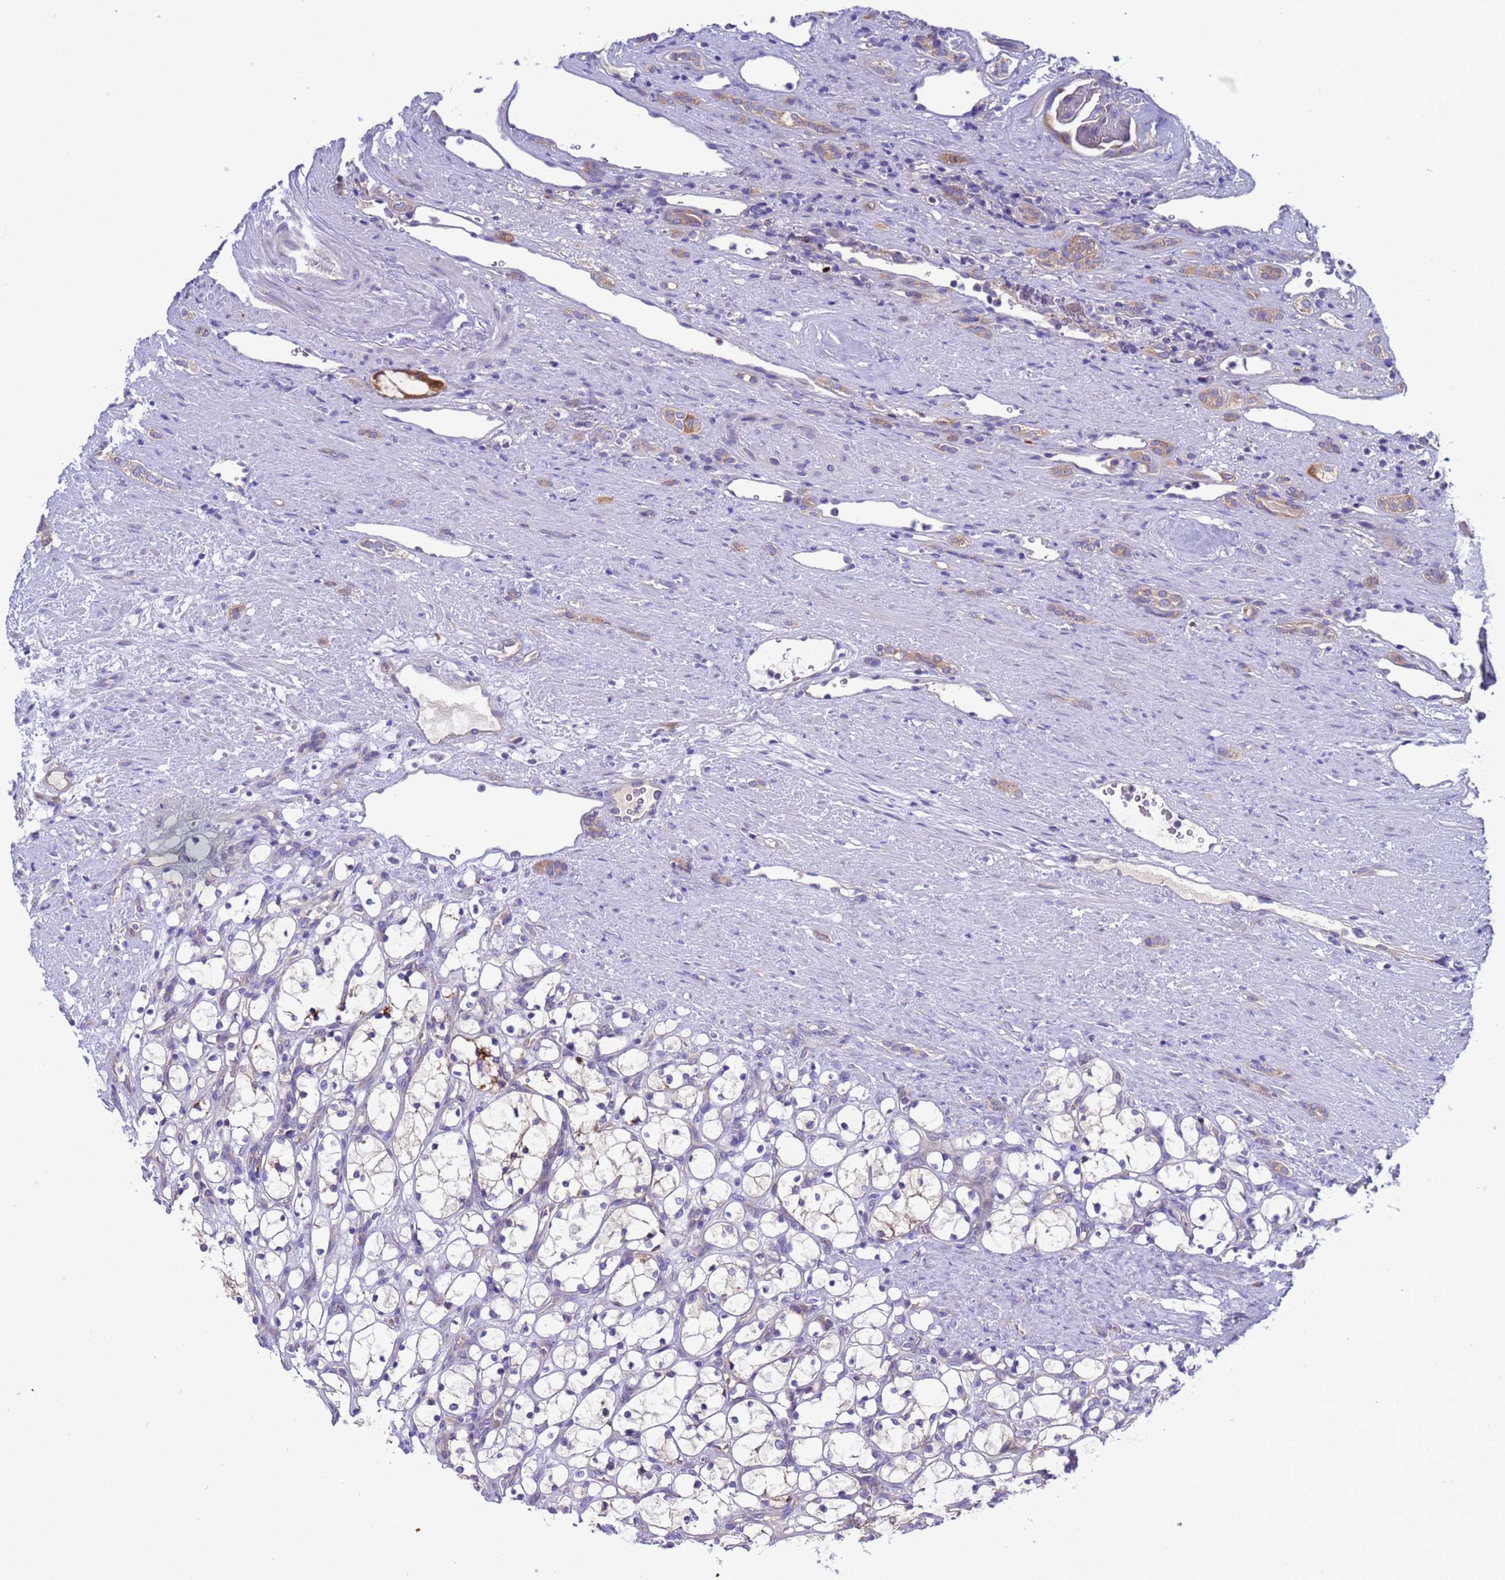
{"staining": {"intensity": "negative", "quantity": "none", "location": "none"}, "tissue": "renal cancer", "cell_type": "Tumor cells", "image_type": "cancer", "snomed": [{"axis": "morphology", "description": "Adenocarcinoma, NOS"}, {"axis": "topography", "description": "Kidney"}], "caption": "This is an IHC histopathology image of human adenocarcinoma (renal). There is no positivity in tumor cells.", "gene": "RC3H2", "patient": {"sex": "female", "age": 69}}